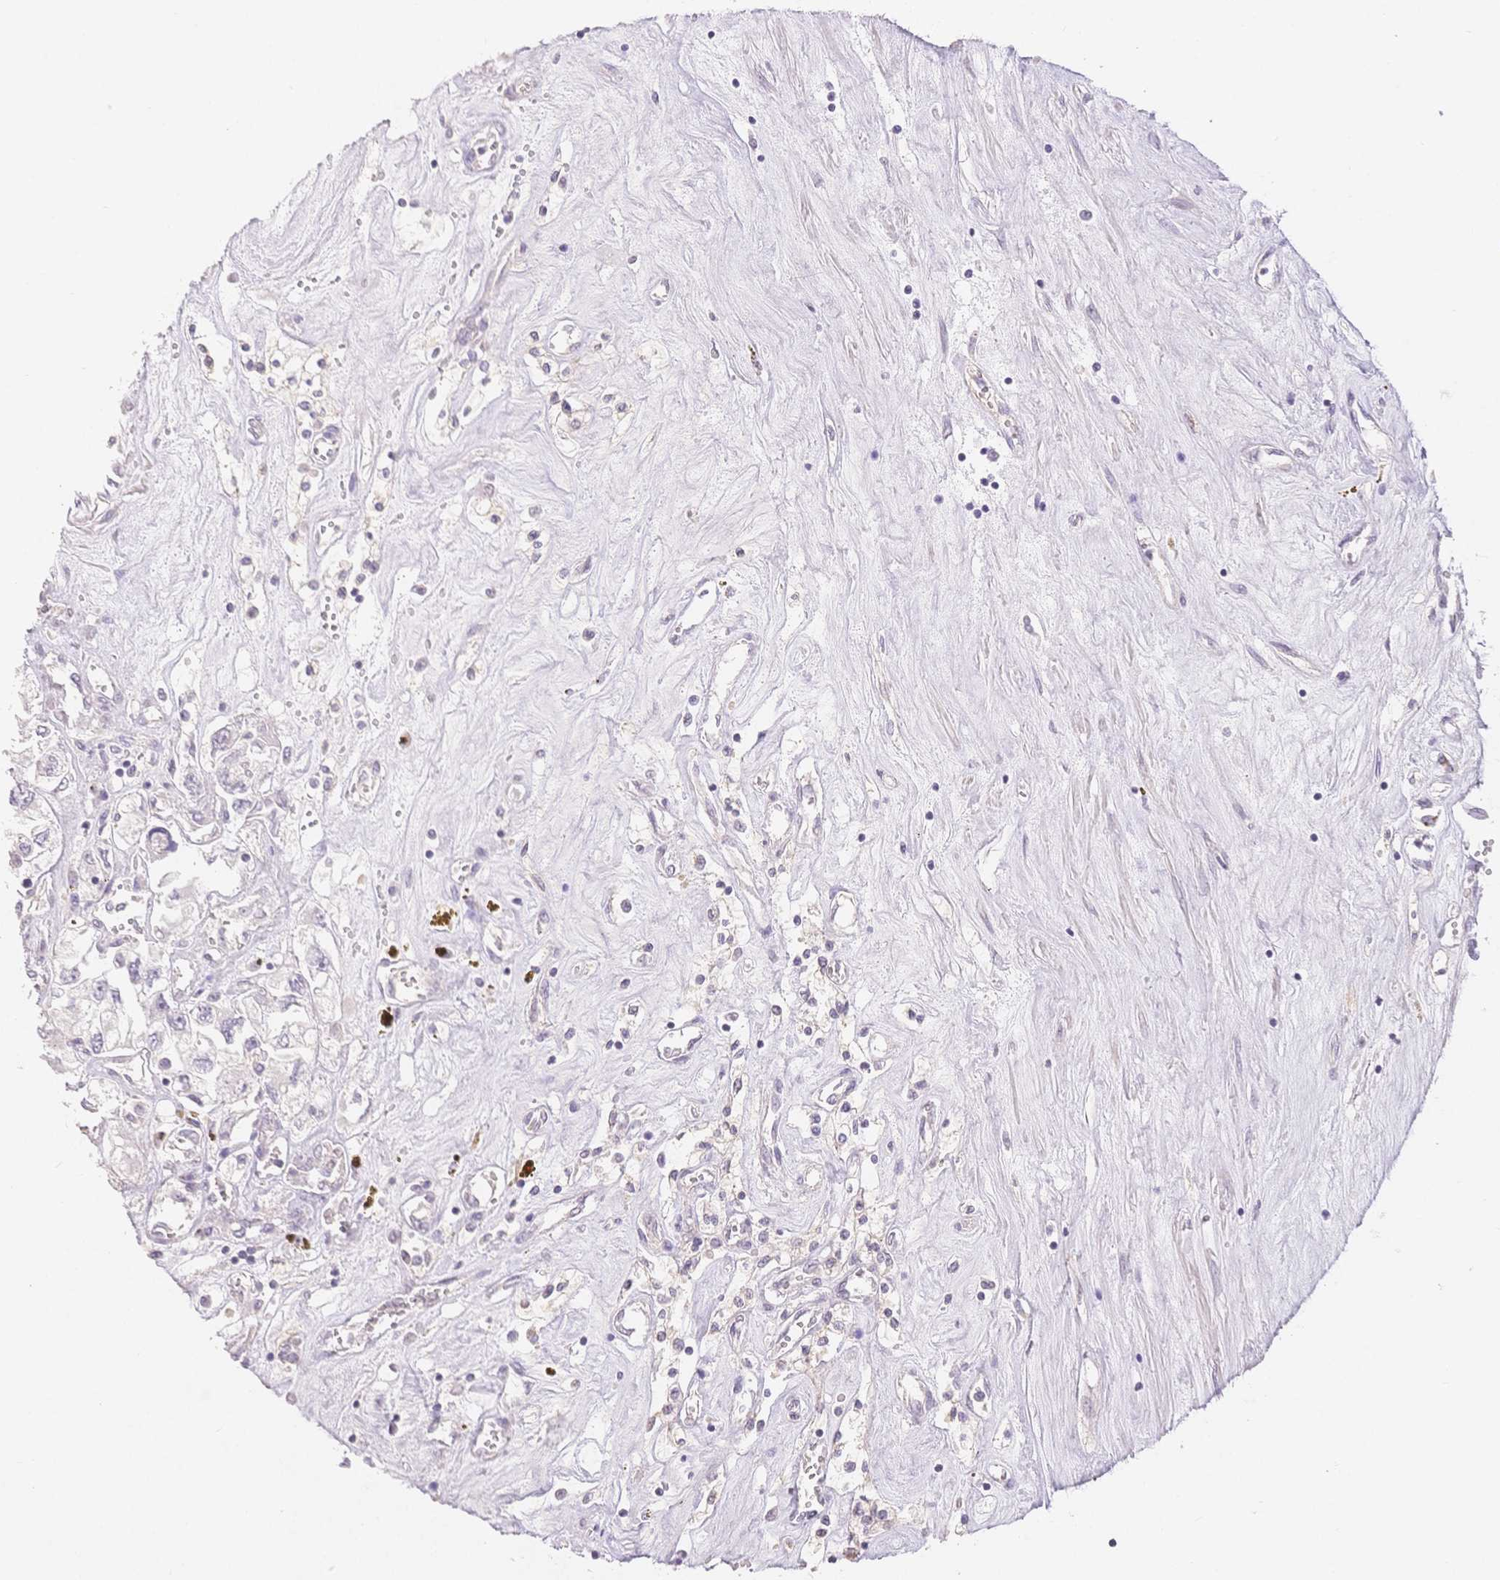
{"staining": {"intensity": "negative", "quantity": "none", "location": "none"}, "tissue": "renal cancer", "cell_type": "Tumor cells", "image_type": "cancer", "snomed": [{"axis": "morphology", "description": "Adenocarcinoma, NOS"}, {"axis": "topography", "description": "Kidney"}], "caption": "IHC of adenocarcinoma (renal) exhibits no positivity in tumor cells.", "gene": "SUV39H2", "patient": {"sex": "female", "age": 59}}